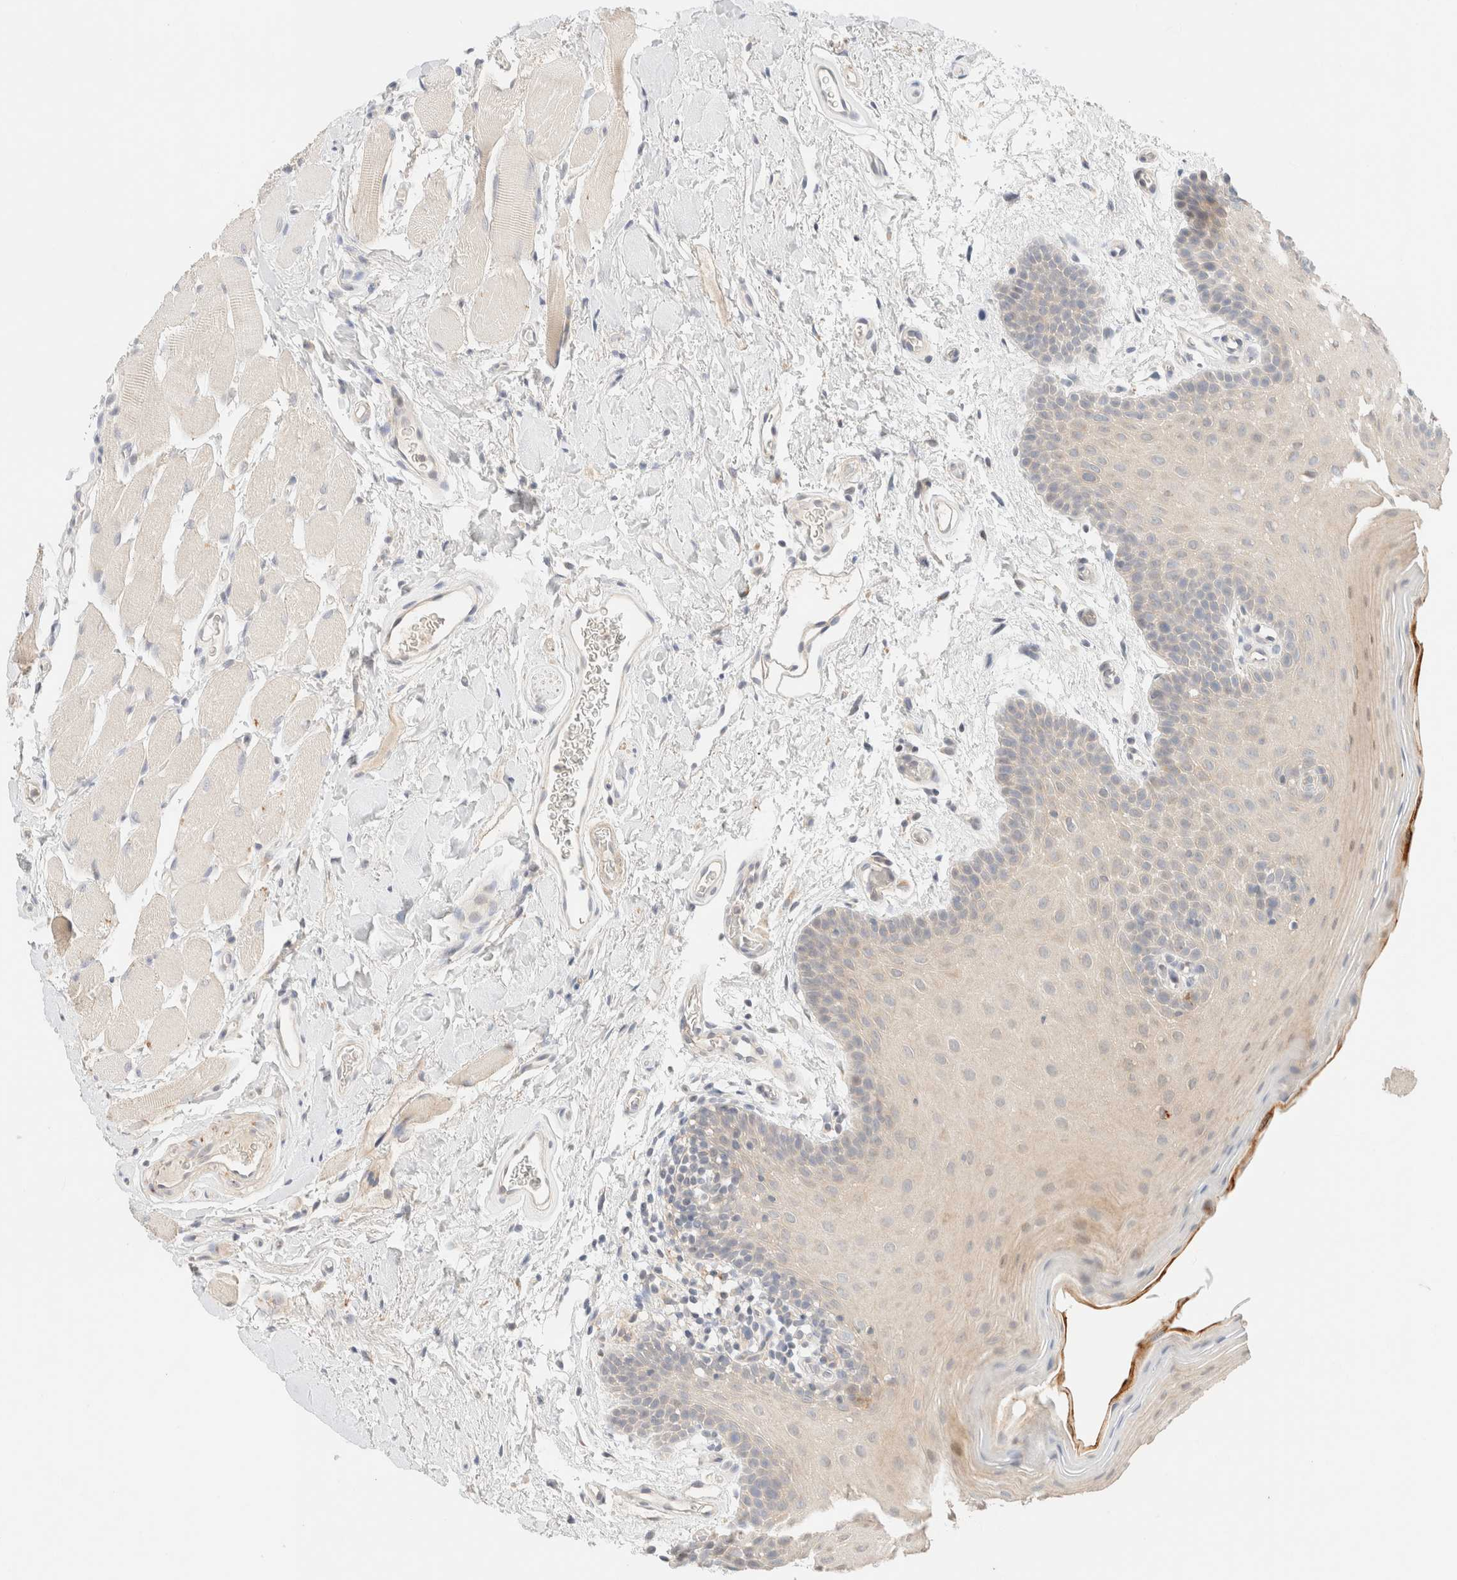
{"staining": {"intensity": "weak", "quantity": ">75%", "location": "cytoplasmic/membranous"}, "tissue": "oral mucosa", "cell_type": "Squamous epithelial cells", "image_type": "normal", "snomed": [{"axis": "morphology", "description": "Normal tissue, NOS"}, {"axis": "topography", "description": "Oral tissue"}], "caption": "This micrograph exhibits immunohistochemistry (IHC) staining of benign human oral mucosa, with low weak cytoplasmic/membranous staining in about >75% of squamous epithelial cells.", "gene": "SGSM2", "patient": {"sex": "male", "age": 62}}